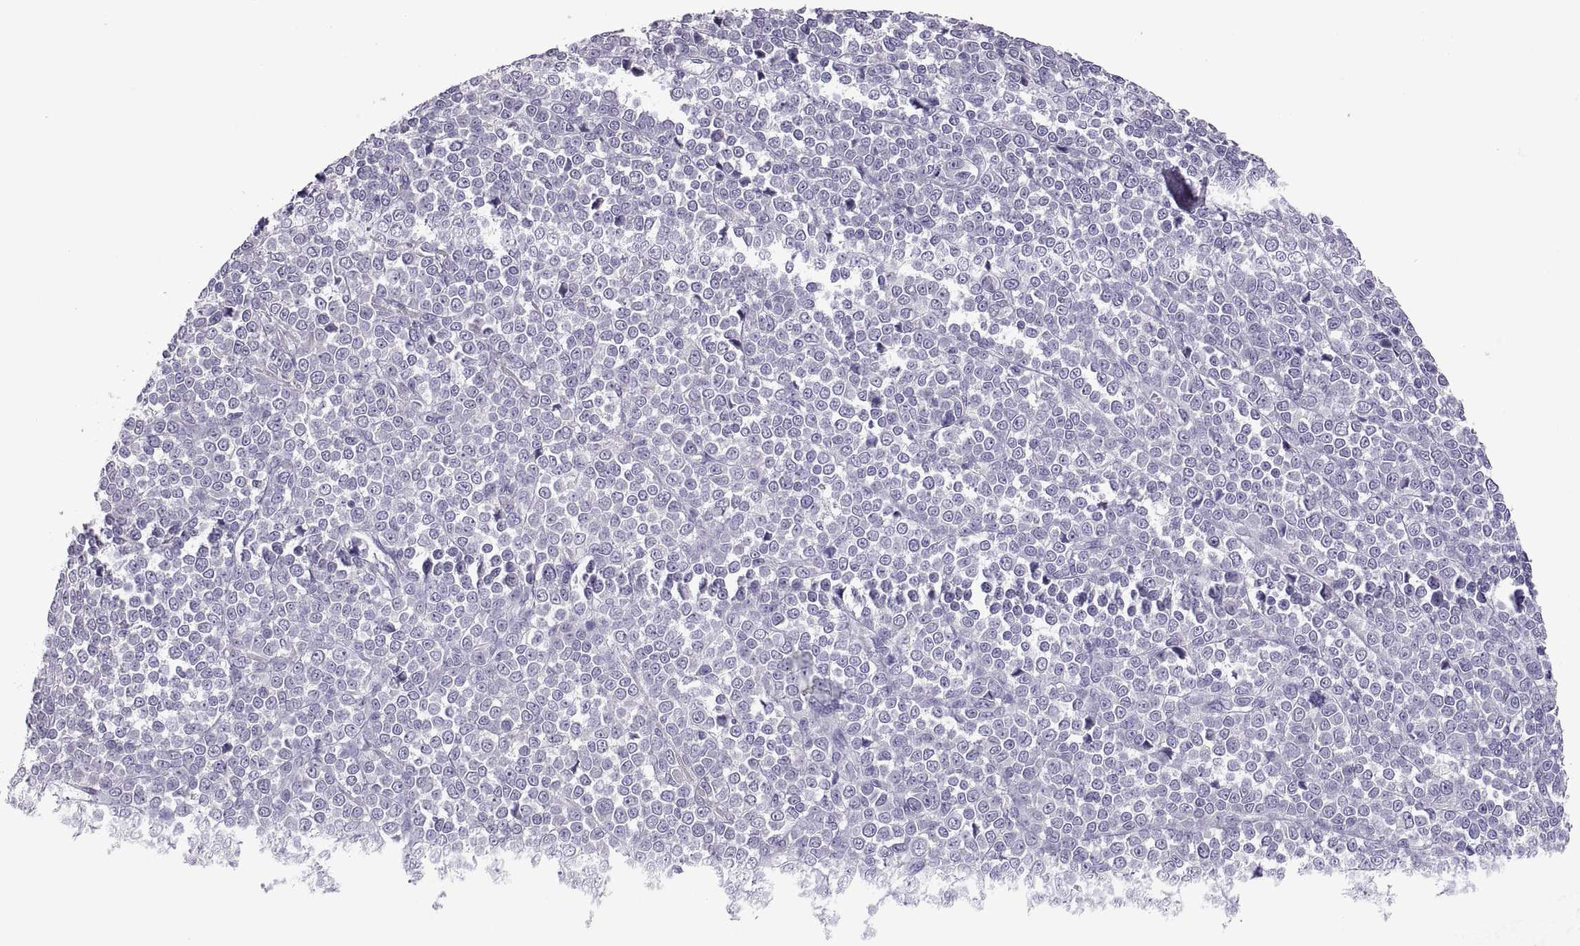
{"staining": {"intensity": "negative", "quantity": "none", "location": "none"}, "tissue": "melanoma", "cell_type": "Tumor cells", "image_type": "cancer", "snomed": [{"axis": "morphology", "description": "Malignant melanoma, NOS"}, {"axis": "topography", "description": "Skin"}], "caption": "Protein analysis of melanoma demonstrates no significant positivity in tumor cells.", "gene": "TBX19", "patient": {"sex": "female", "age": 95}}